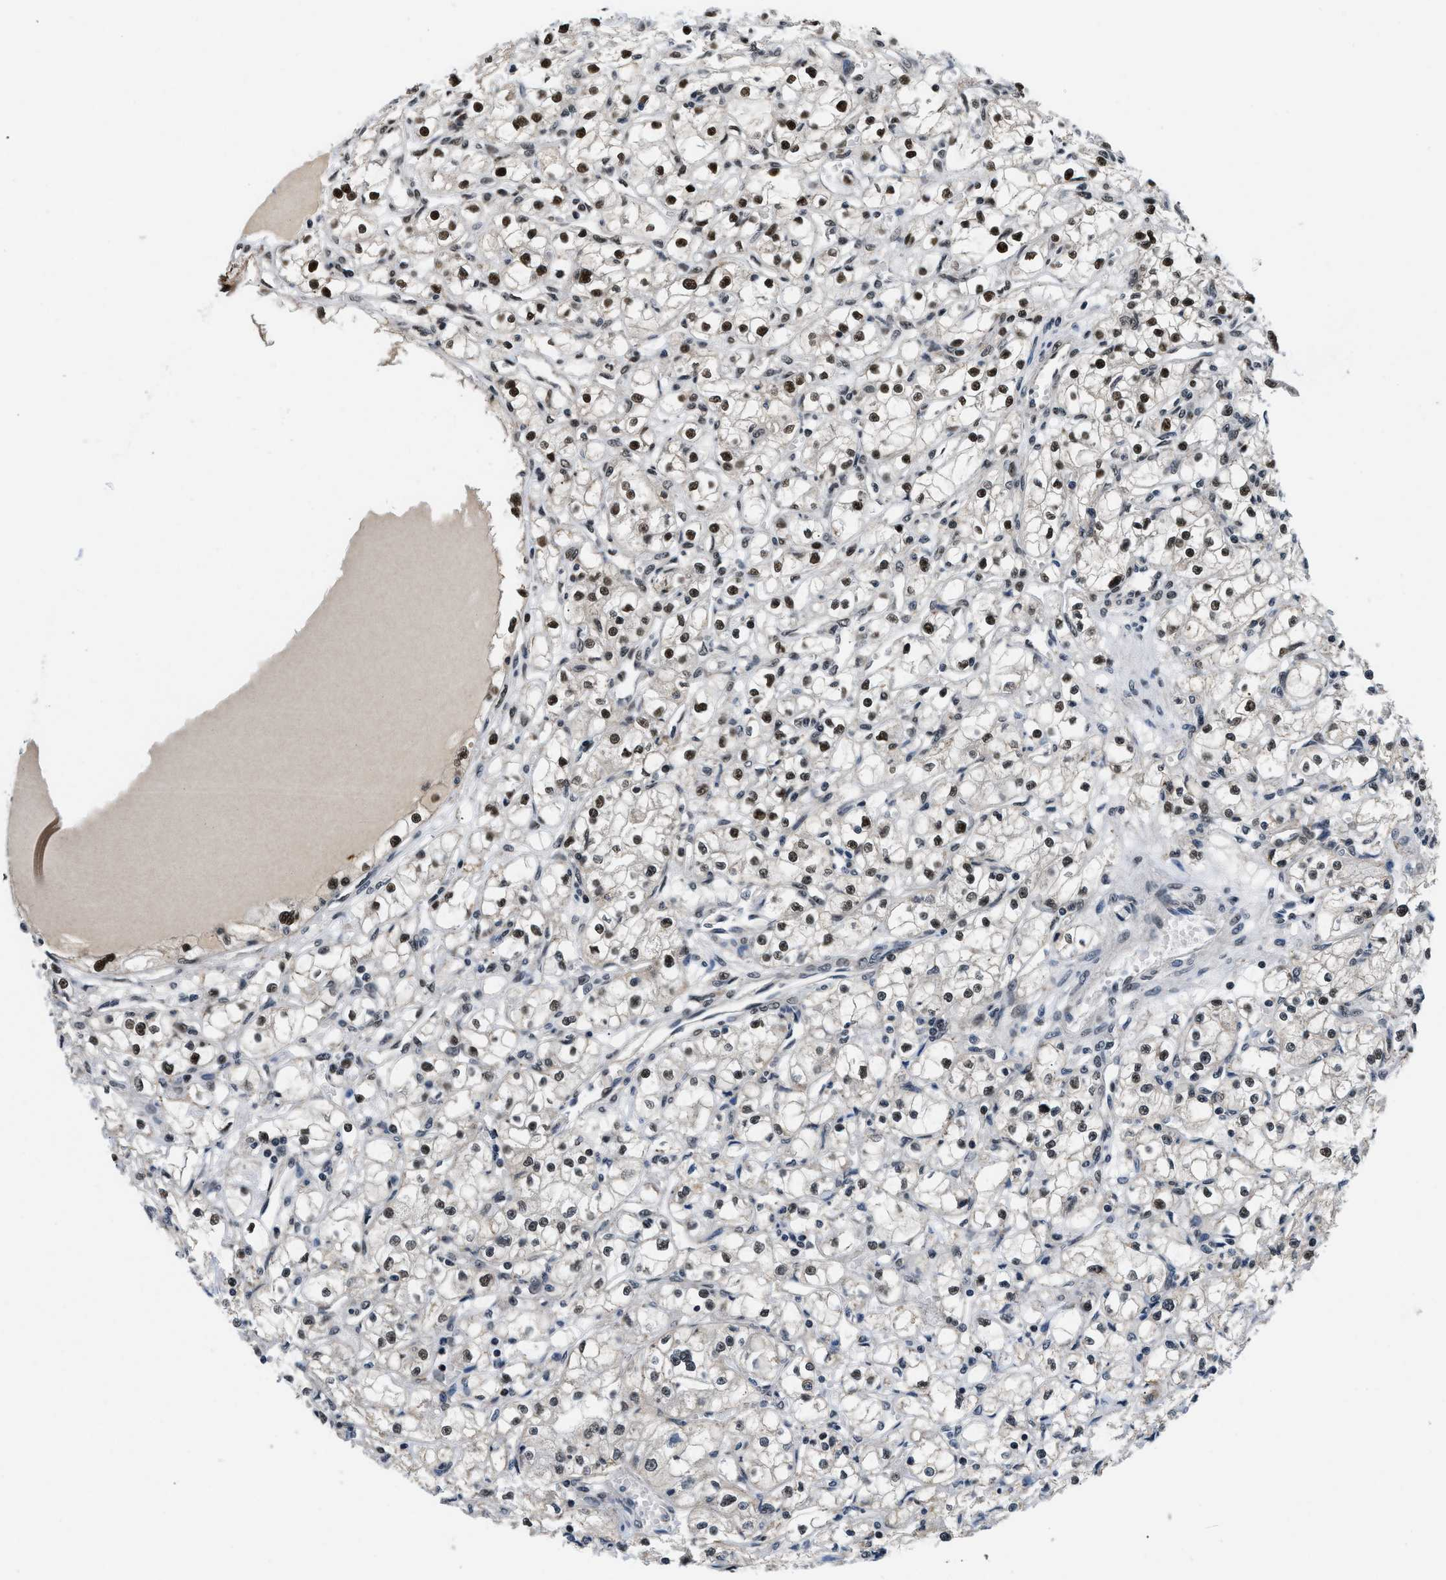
{"staining": {"intensity": "strong", "quantity": ">75%", "location": "nuclear"}, "tissue": "renal cancer", "cell_type": "Tumor cells", "image_type": "cancer", "snomed": [{"axis": "morphology", "description": "Adenocarcinoma, NOS"}, {"axis": "topography", "description": "Kidney"}], "caption": "An image showing strong nuclear staining in approximately >75% of tumor cells in adenocarcinoma (renal), as visualized by brown immunohistochemical staining.", "gene": "KDM3B", "patient": {"sex": "male", "age": 56}}